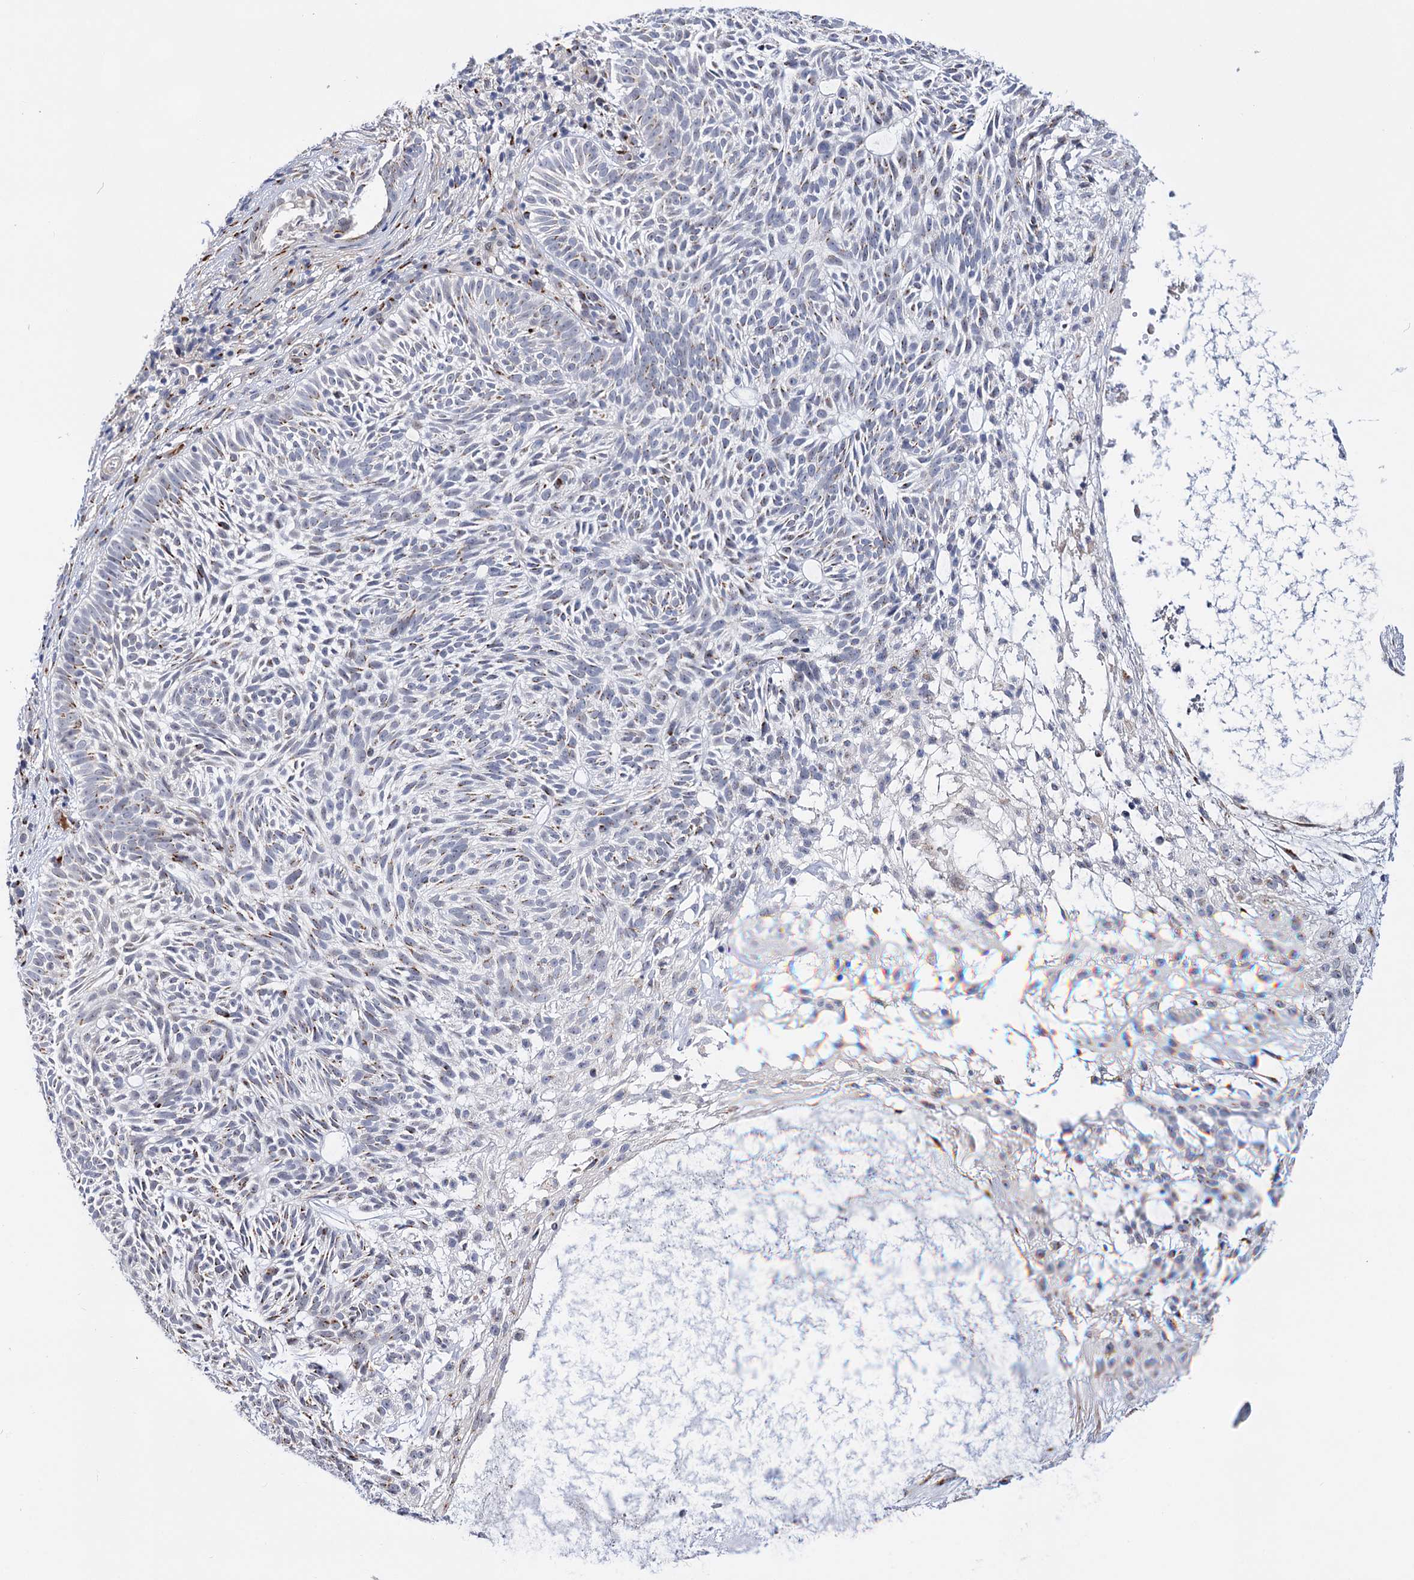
{"staining": {"intensity": "moderate", "quantity": "<25%", "location": "cytoplasmic/membranous"}, "tissue": "skin cancer", "cell_type": "Tumor cells", "image_type": "cancer", "snomed": [{"axis": "morphology", "description": "Basal cell carcinoma"}, {"axis": "topography", "description": "Skin"}], "caption": "This photomicrograph demonstrates skin cancer (basal cell carcinoma) stained with immunohistochemistry to label a protein in brown. The cytoplasmic/membranous of tumor cells show moderate positivity for the protein. Nuclei are counter-stained blue.", "gene": "C11orf96", "patient": {"sex": "male", "age": 75}}